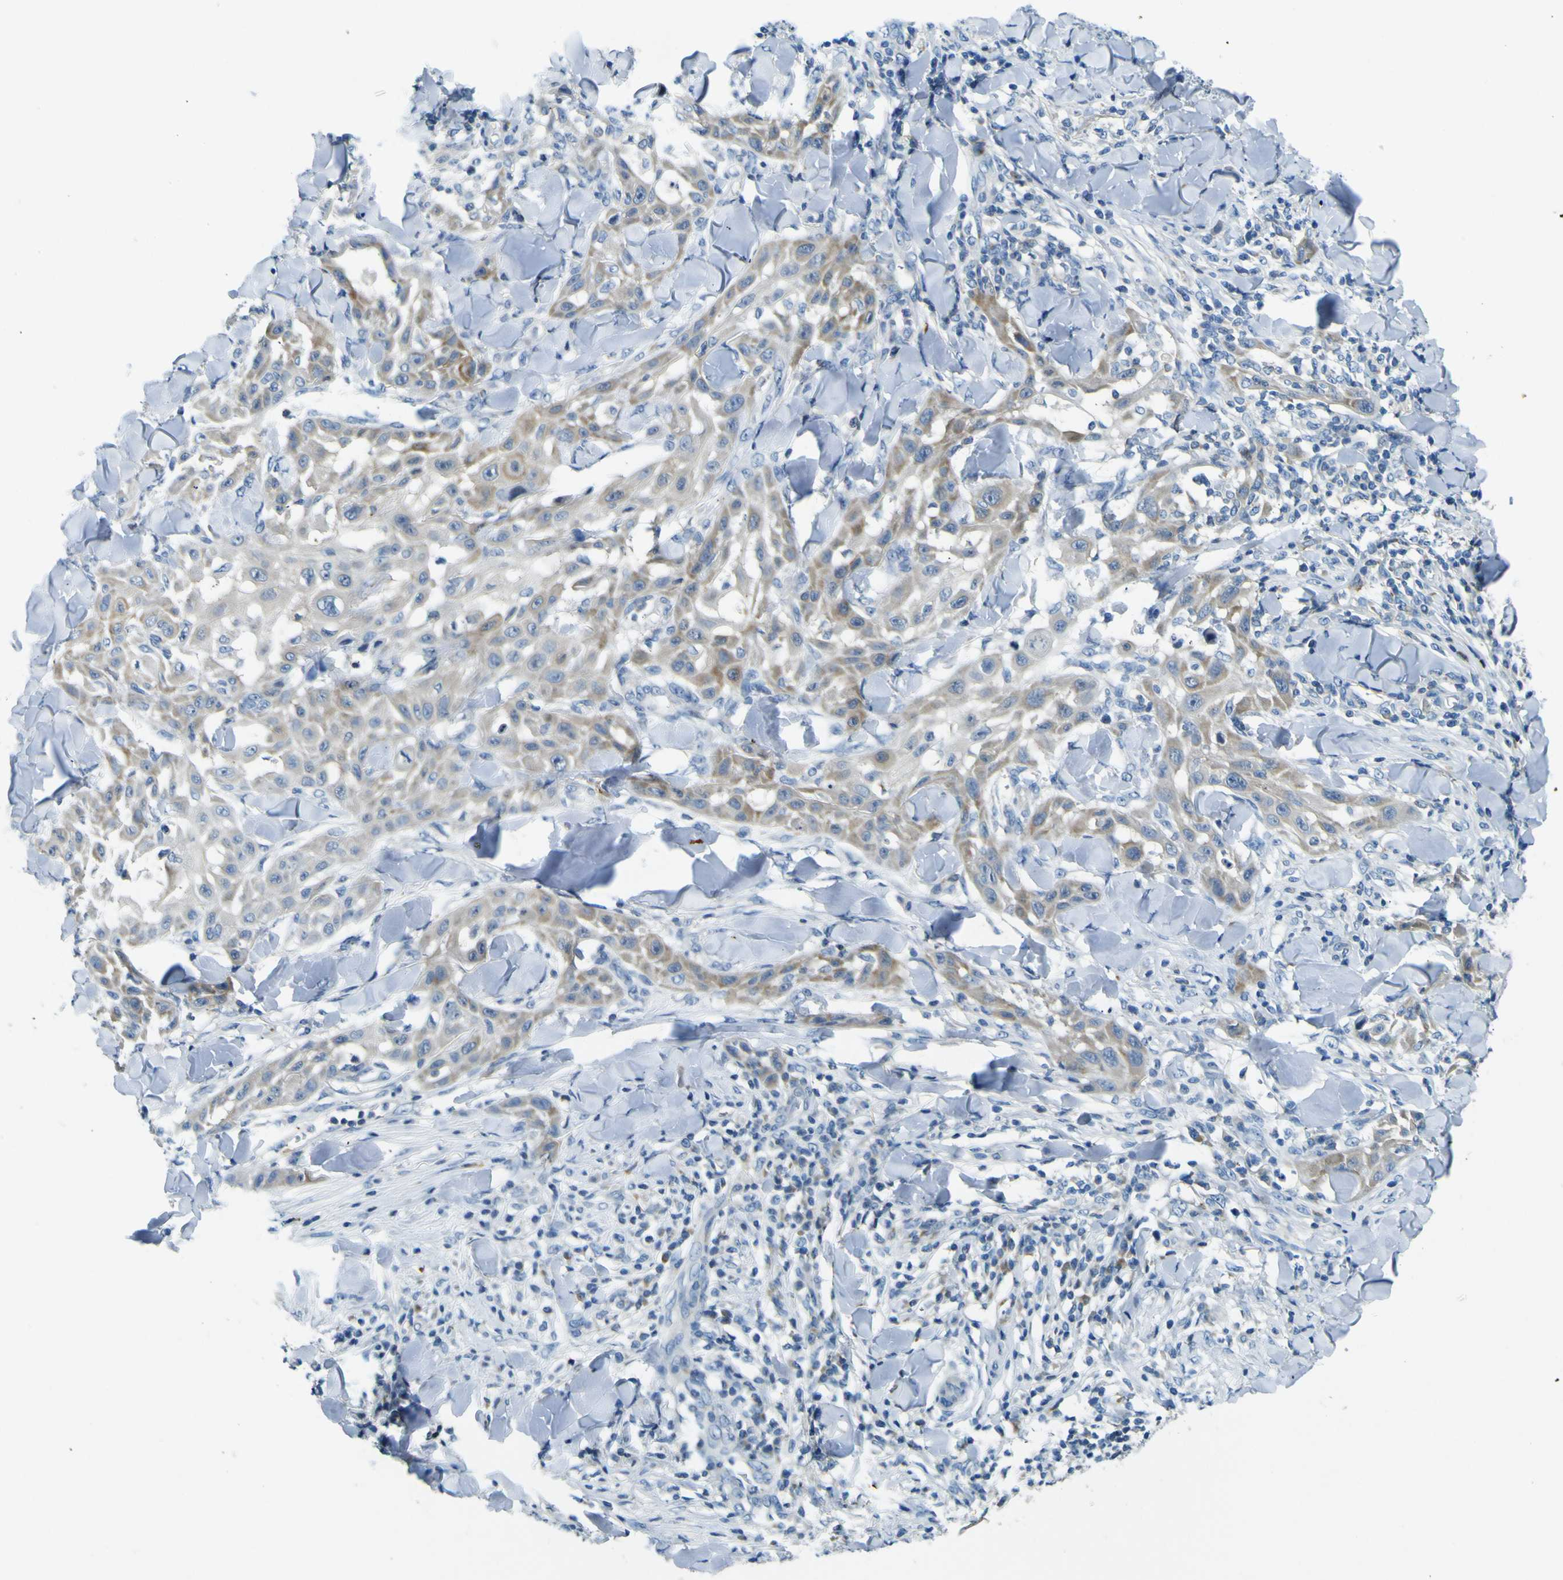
{"staining": {"intensity": "moderate", "quantity": "25%-75%", "location": "cytoplasmic/membranous"}, "tissue": "skin cancer", "cell_type": "Tumor cells", "image_type": "cancer", "snomed": [{"axis": "morphology", "description": "Squamous cell carcinoma, NOS"}, {"axis": "topography", "description": "Skin"}], "caption": "Immunohistochemical staining of human squamous cell carcinoma (skin) displays medium levels of moderate cytoplasmic/membranous protein expression in approximately 25%-75% of tumor cells.", "gene": "SORCS1", "patient": {"sex": "male", "age": 24}}